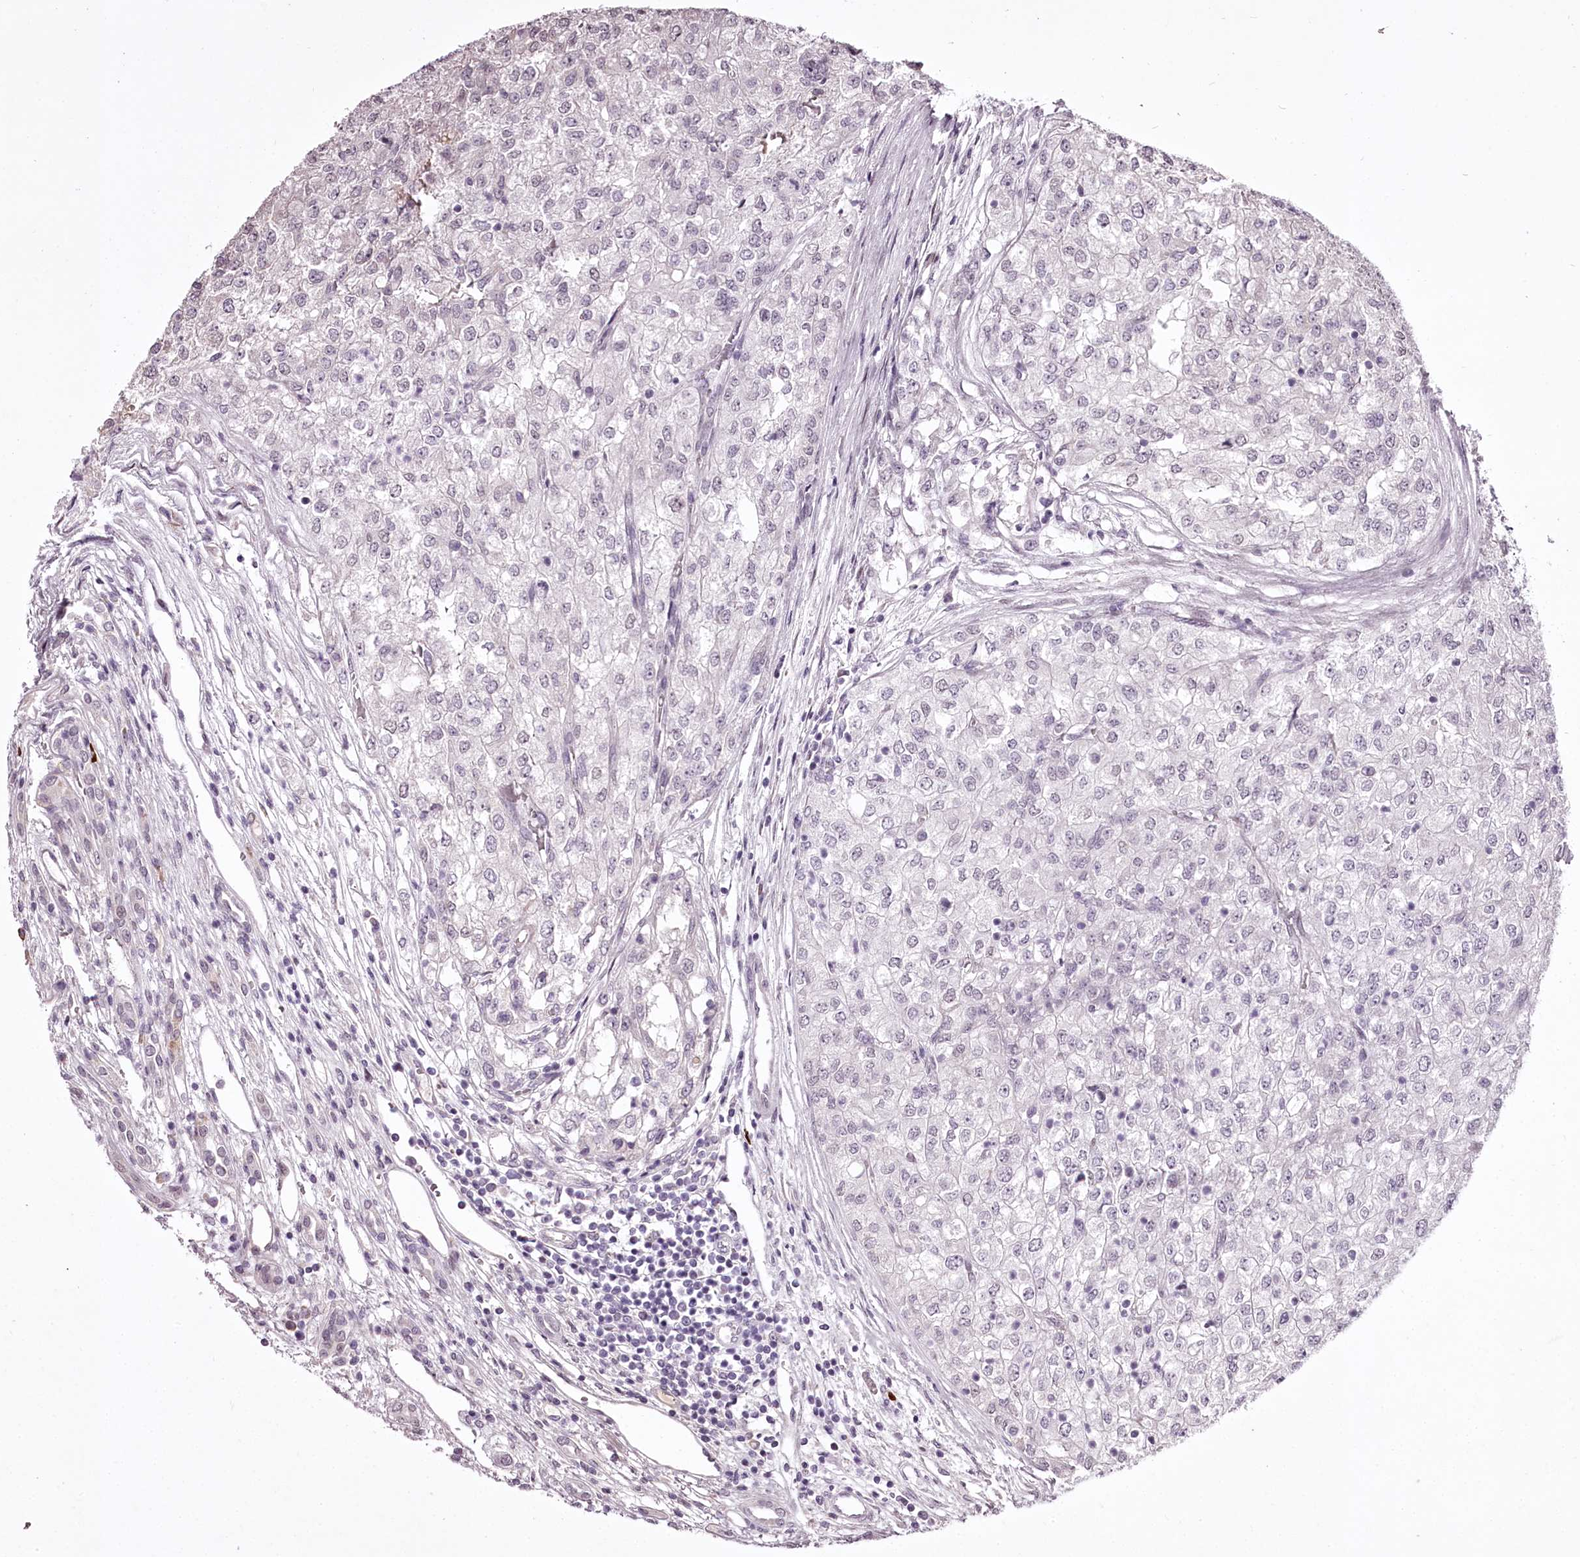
{"staining": {"intensity": "negative", "quantity": "none", "location": "none"}, "tissue": "renal cancer", "cell_type": "Tumor cells", "image_type": "cancer", "snomed": [{"axis": "morphology", "description": "Adenocarcinoma, NOS"}, {"axis": "topography", "description": "Kidney"}], "caption": "There is no significant staining in tumor cells of renal cancer.", "gene": "C1orf56", "patient": {"sex": "female", "age": 54}}